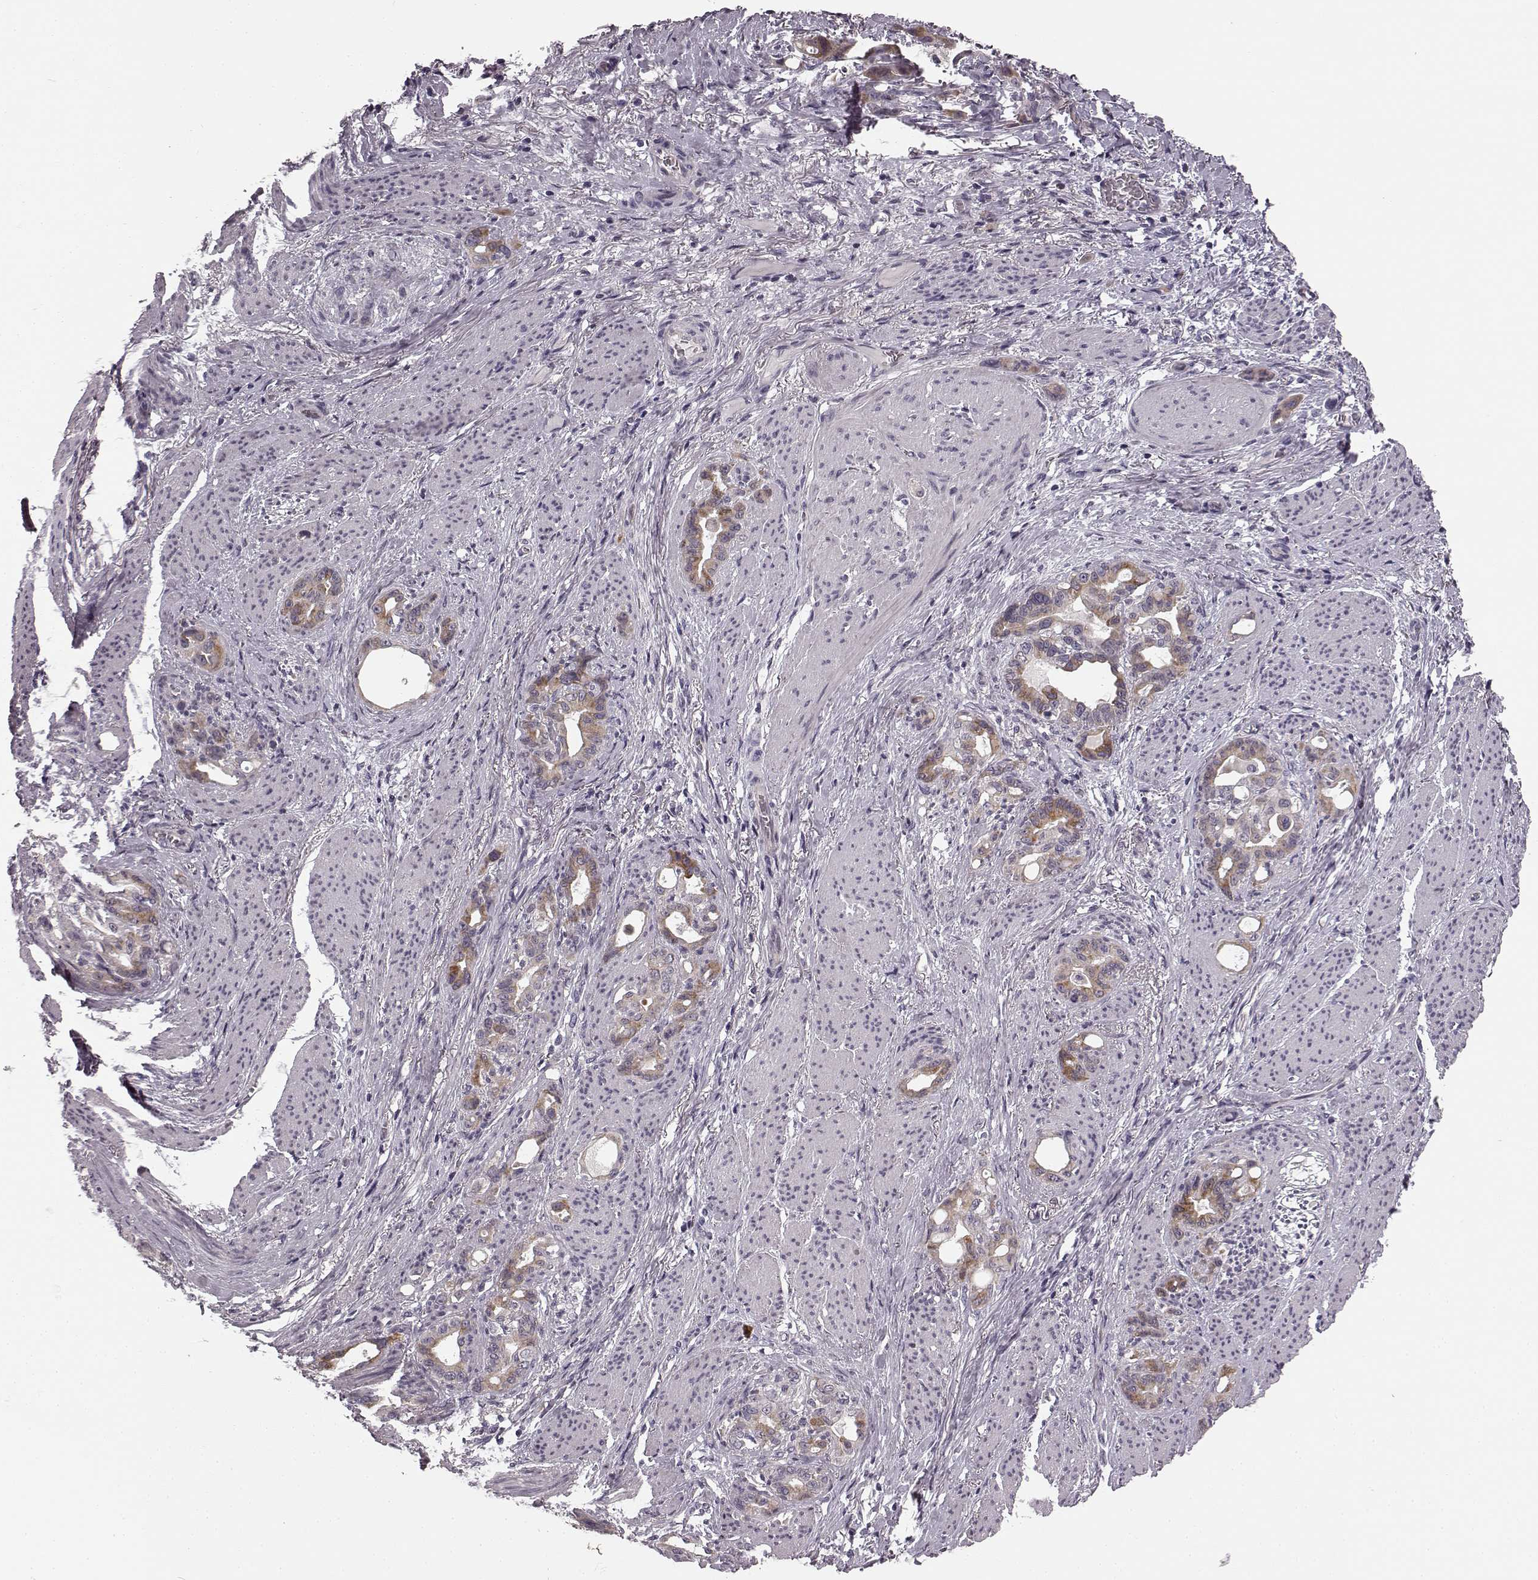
{"staining": {"intensity": "moderate", "quantity": "25%-75%", "location": "cytoplasmic/membranous"}, "tissue": "stomach cancer", "cell_type": "Tumor cells", "image_type": "cancer", "snomed": [{"axis": "morphology", "description": "Normal tissue, NOS"}, {"axis": "morphology", "description": "Adenocarcinoma, NOS"}, {"axis": "topography", "description": "Esophagus"}, {"axis": "topography", "description": "Stomach, upper"}], "caption": "Human stomach cancer stained for a protein (brown) exhibits moderate cytoplasmic/membranous positive staining in about 25%-75% of tumor cells.", "gene": "FAM234B", "patient": {"sex": "male", "age": 62}}